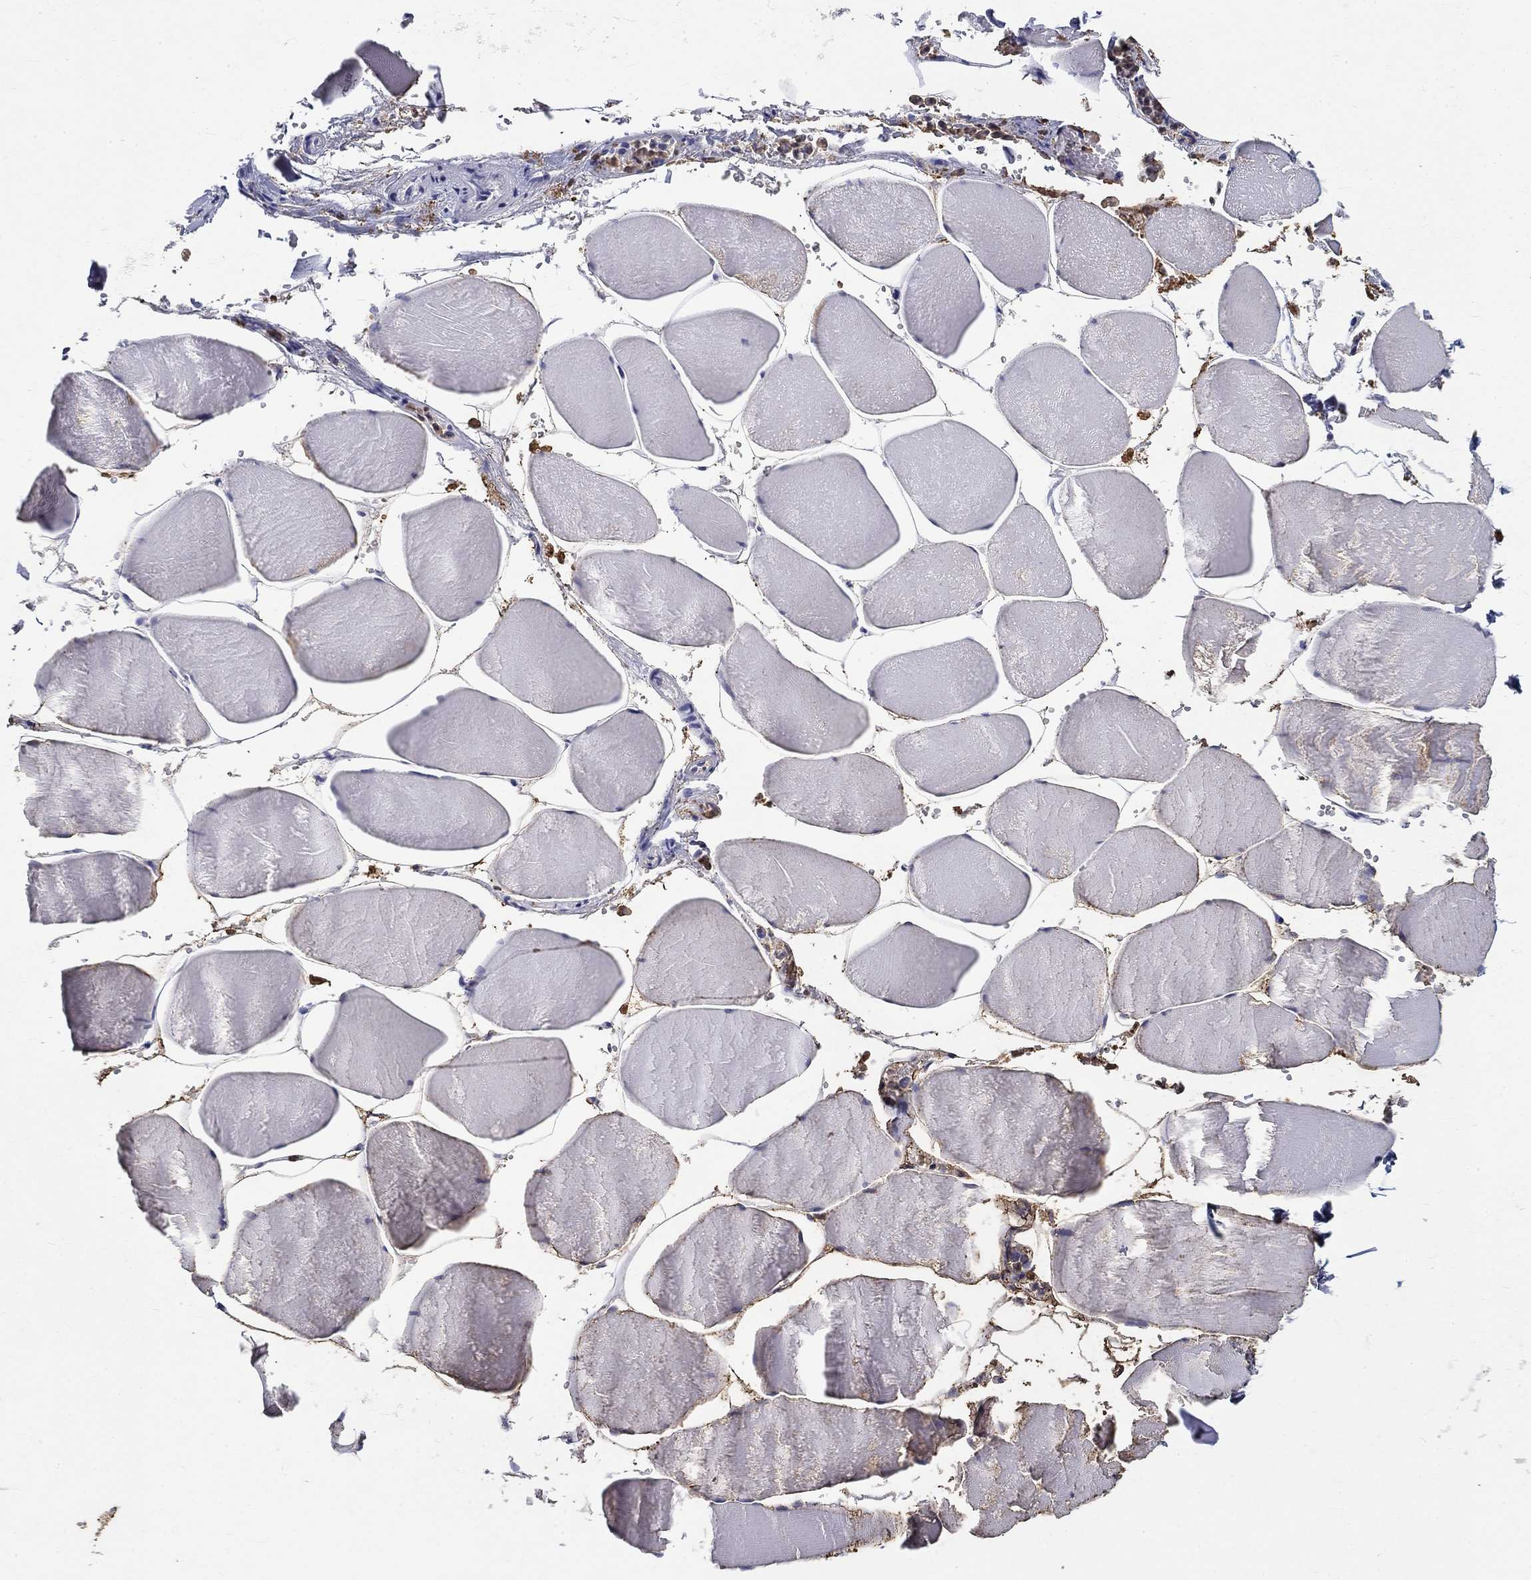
{"staining": {"intensity": "negative", "quantity": "none", "location": "none"}, "tissue": "skeletal muscle", "cell_type": "Myocytes", "image_type": "normal", "snomed": [{"axis": "morphology", "description": "Normal tissue, NOS"}, {"axis": "morphology", "description": "Malignant melanoma, Metastatic site"}, {"axis": "topography", "description": "Skeletal muscle"}], "caption": "A photomicrograph of human skeletal muscle is negative for staining in myocytes. (DAB (3,3'-diaminobenzidine) IHC, high magnification).", "gene": "IGSF8", "patient": {"sex": "male", "age": 50}}